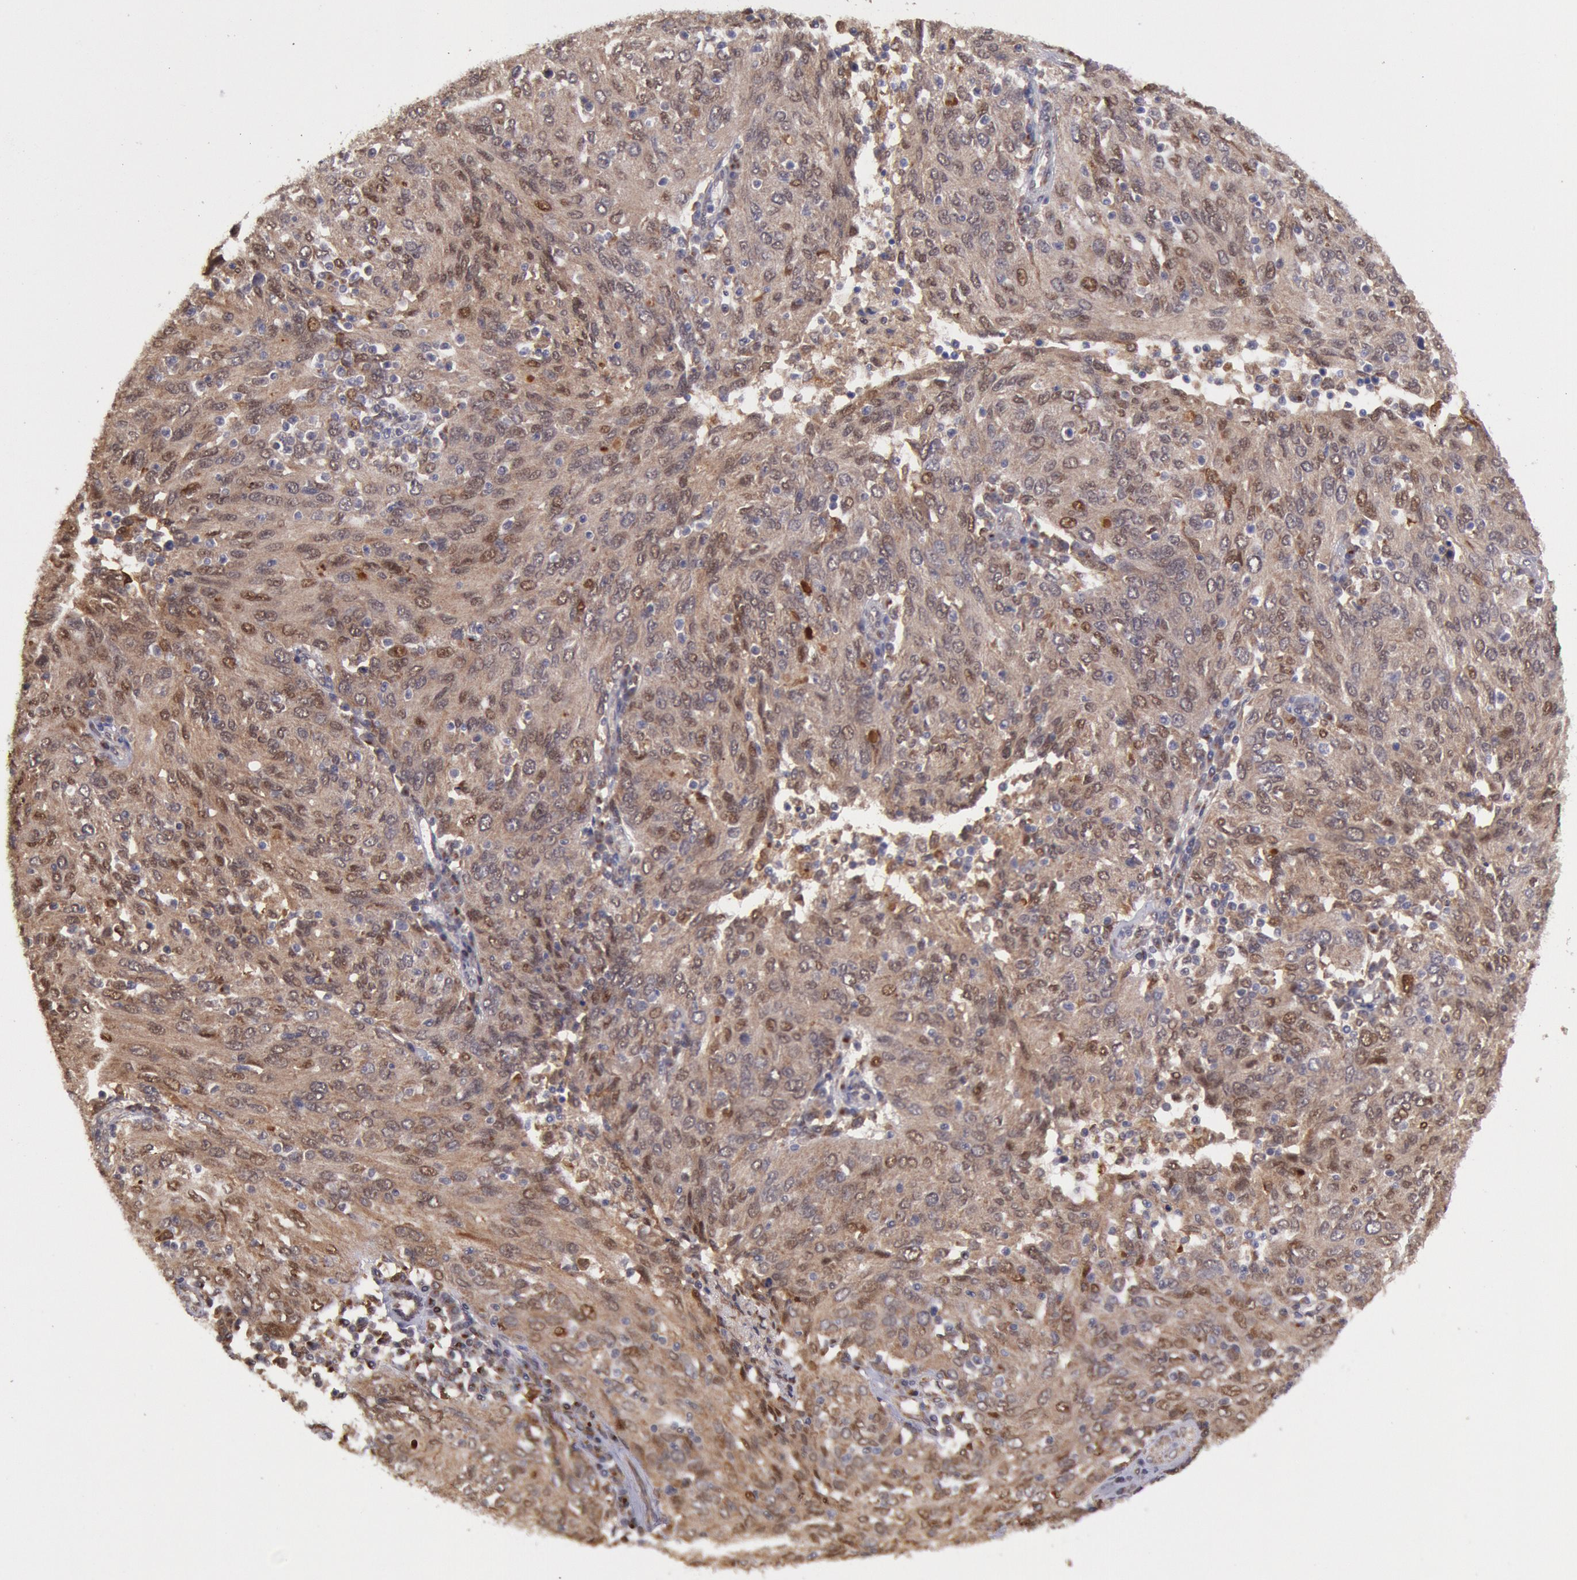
{"staining": {"intensity": "moderate", "quantity": ">75%", "location": "cytoplasmic/membranous,nuclear"}, "tissue": "ovarian cancer", "cell_type": "Tumor cells", "image_type": "cancer", "snomed": [{"axis": "morphology", "description": "Carcinoma, endometroid"}, {"axis": "topography", "description": "Ovary"}], "caption": "An image of human ovarian endometroid carcinoma stained for a protein shows moderate cytoplasmic/membranous and nuclear brown staining in tumor cells.", "gene": "COMT", "patient": {"sex": "female", "age": 50}}